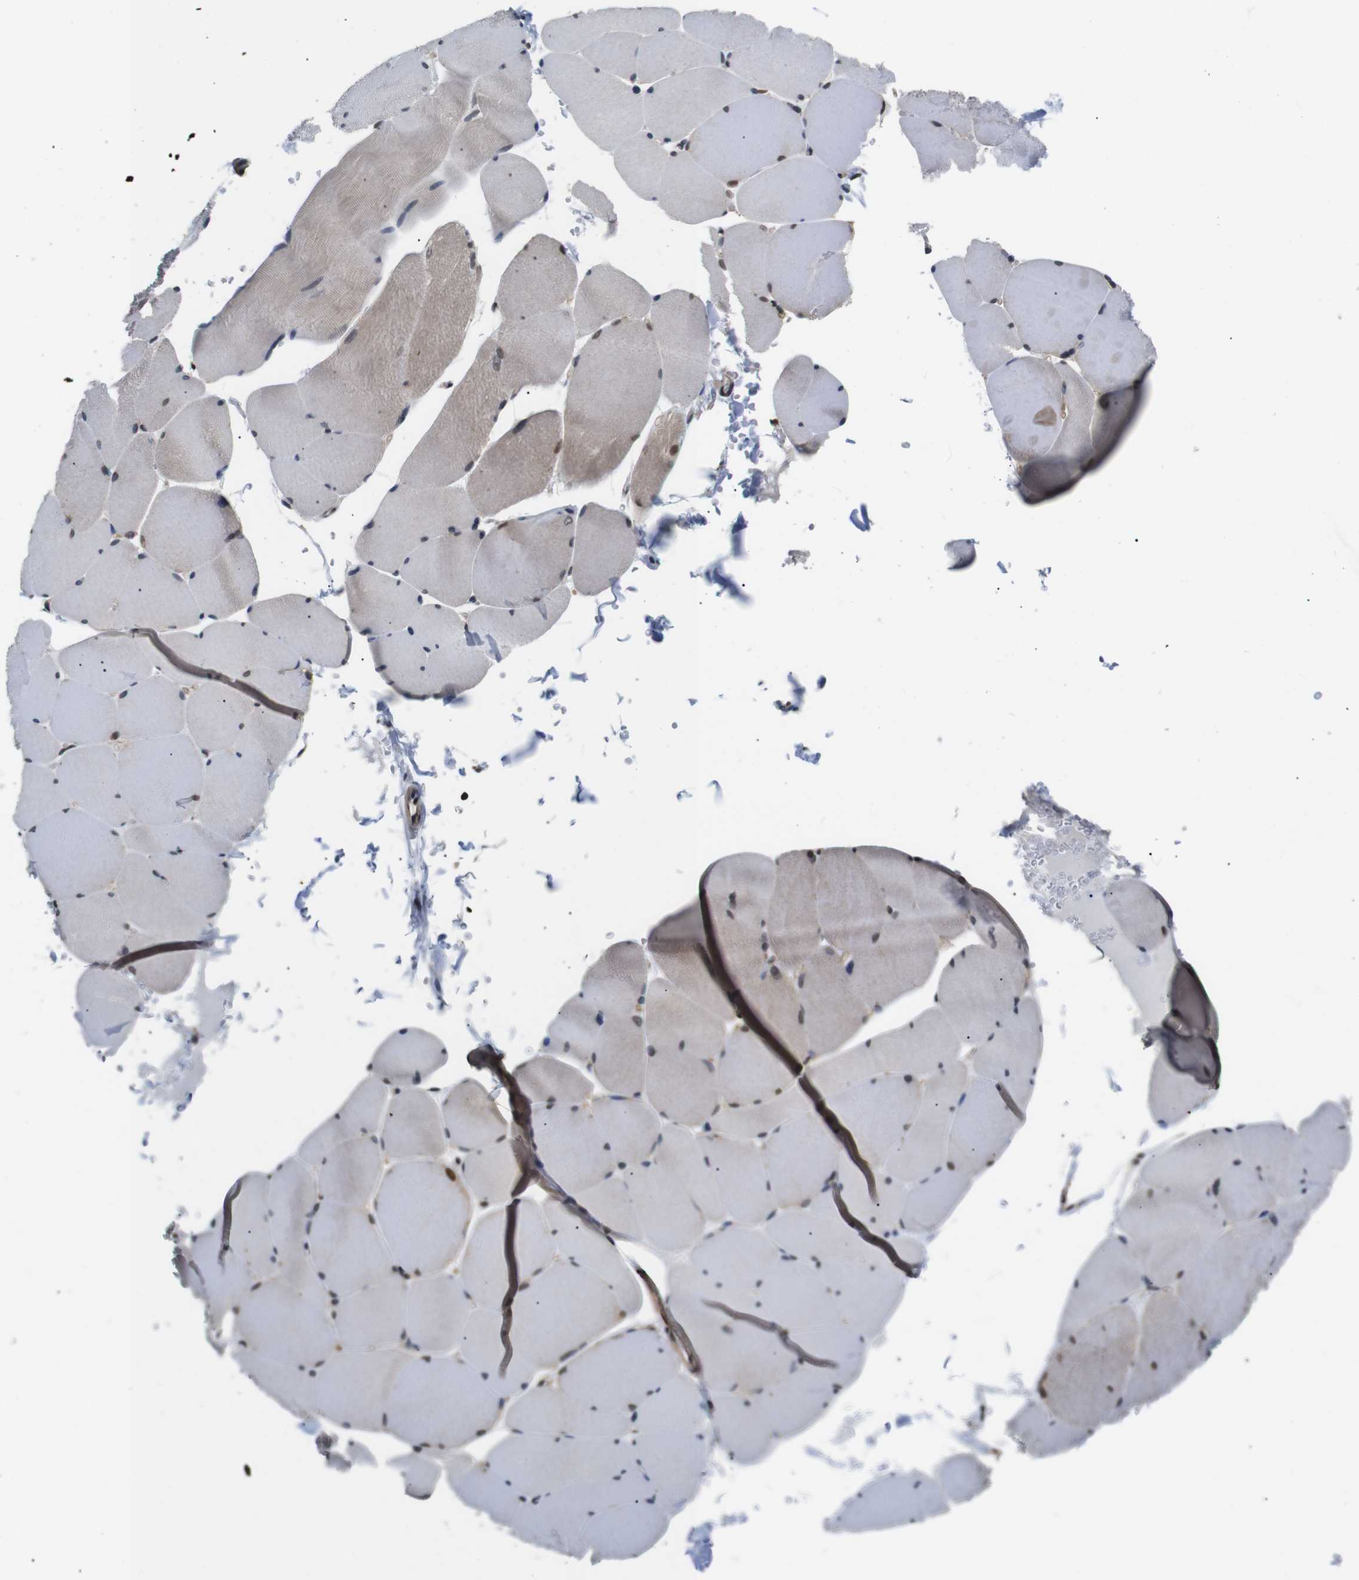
{"staining": {"intensity": "weak", "quantity": "25%-75%", "location": "cytoplasmic/membranous,nuclear"}, "tissue": "skeletal muscle", "cell_type": "Myocytes", "image_type": "normal", "snomed": [{"axis": "morphology", "description": "Normal tissue, NOS"}, {"axis": "topography", "description": "Skin"}, {"axis": "topography", "description": "Skeletal muscle"}], "caption": "Immunohistochemical staining of benign human skeletal muscle reveals low levels of weak cytoplasmic/membranous,nuclear expression in about 25%-75% of myocytes. (DAB (3,3'-diaminobenzidine) IHC, brown staining for protein, blue staining for nuclei).", "gene": "UBXN1", "patient": {"sex": "male", "age": 83}}